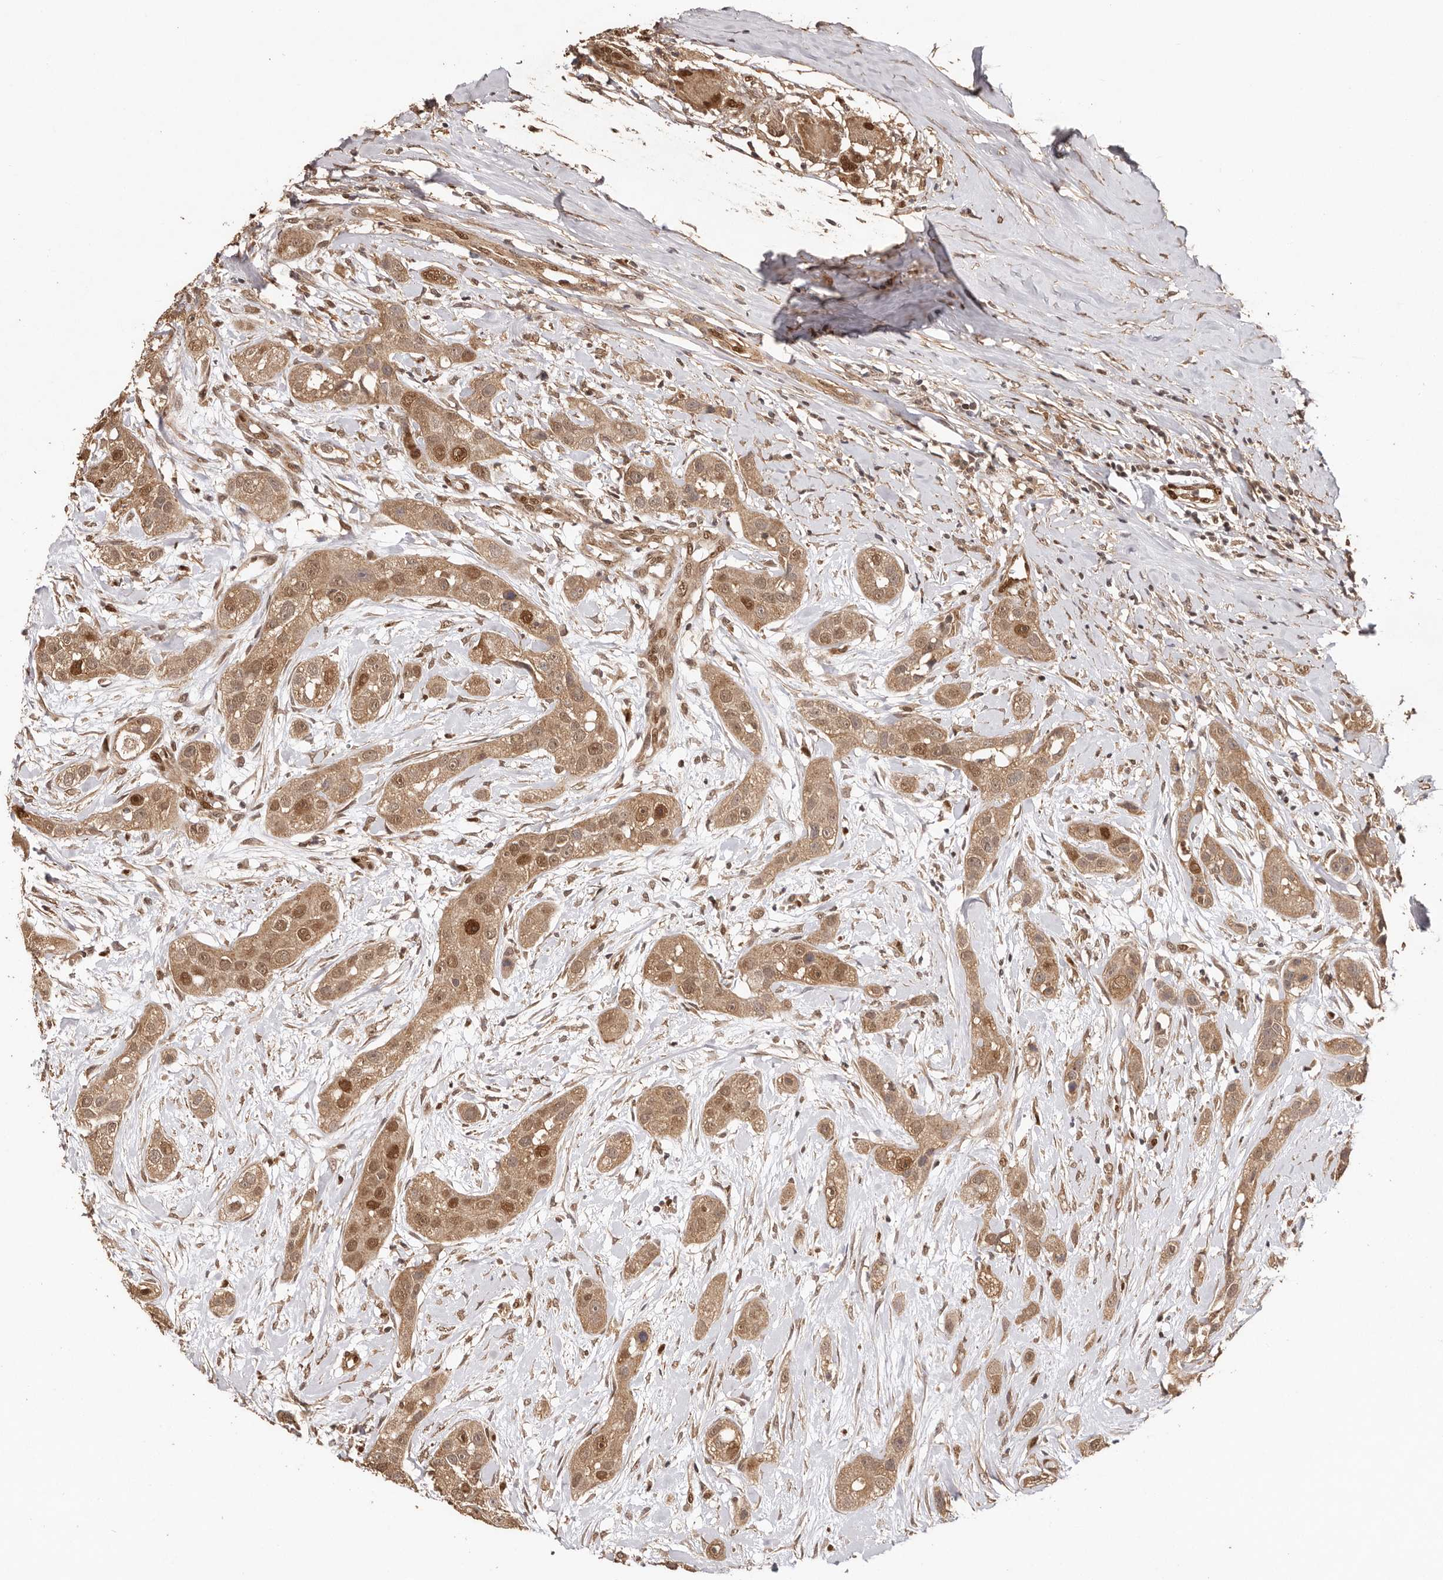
{"staining": {"intensity": "moderate", "quantity": ">75%", "location": "cytoplasmic/membranous,nuclear"}, "tissue": "head and neck cancer", "cell_type": "Tumor cells", "image_type": "cancer", "snomed": [{"axis": "morphology", "description": "Normal tissue, NOS"}, {"axis": "morphology", "description": "Squamous cell carcinoma, NOS"}, {"axis": "topography", "description": "Skeletal muscle"}, {"axis": "topography", "description": "Head-Neck"}], "caption": "Immunohistochemistry (IHC) of squamous cell carcinoma (head and neck) reveals medium levels of moderate cytoplasmic/membranous and nuclear expression in about >75% of tumor cells. (brown staining indicates protein expression, while blue staining denotes nuclei).", "gene": "UBR2", "patient": {"sex": "male", "age": 51}}